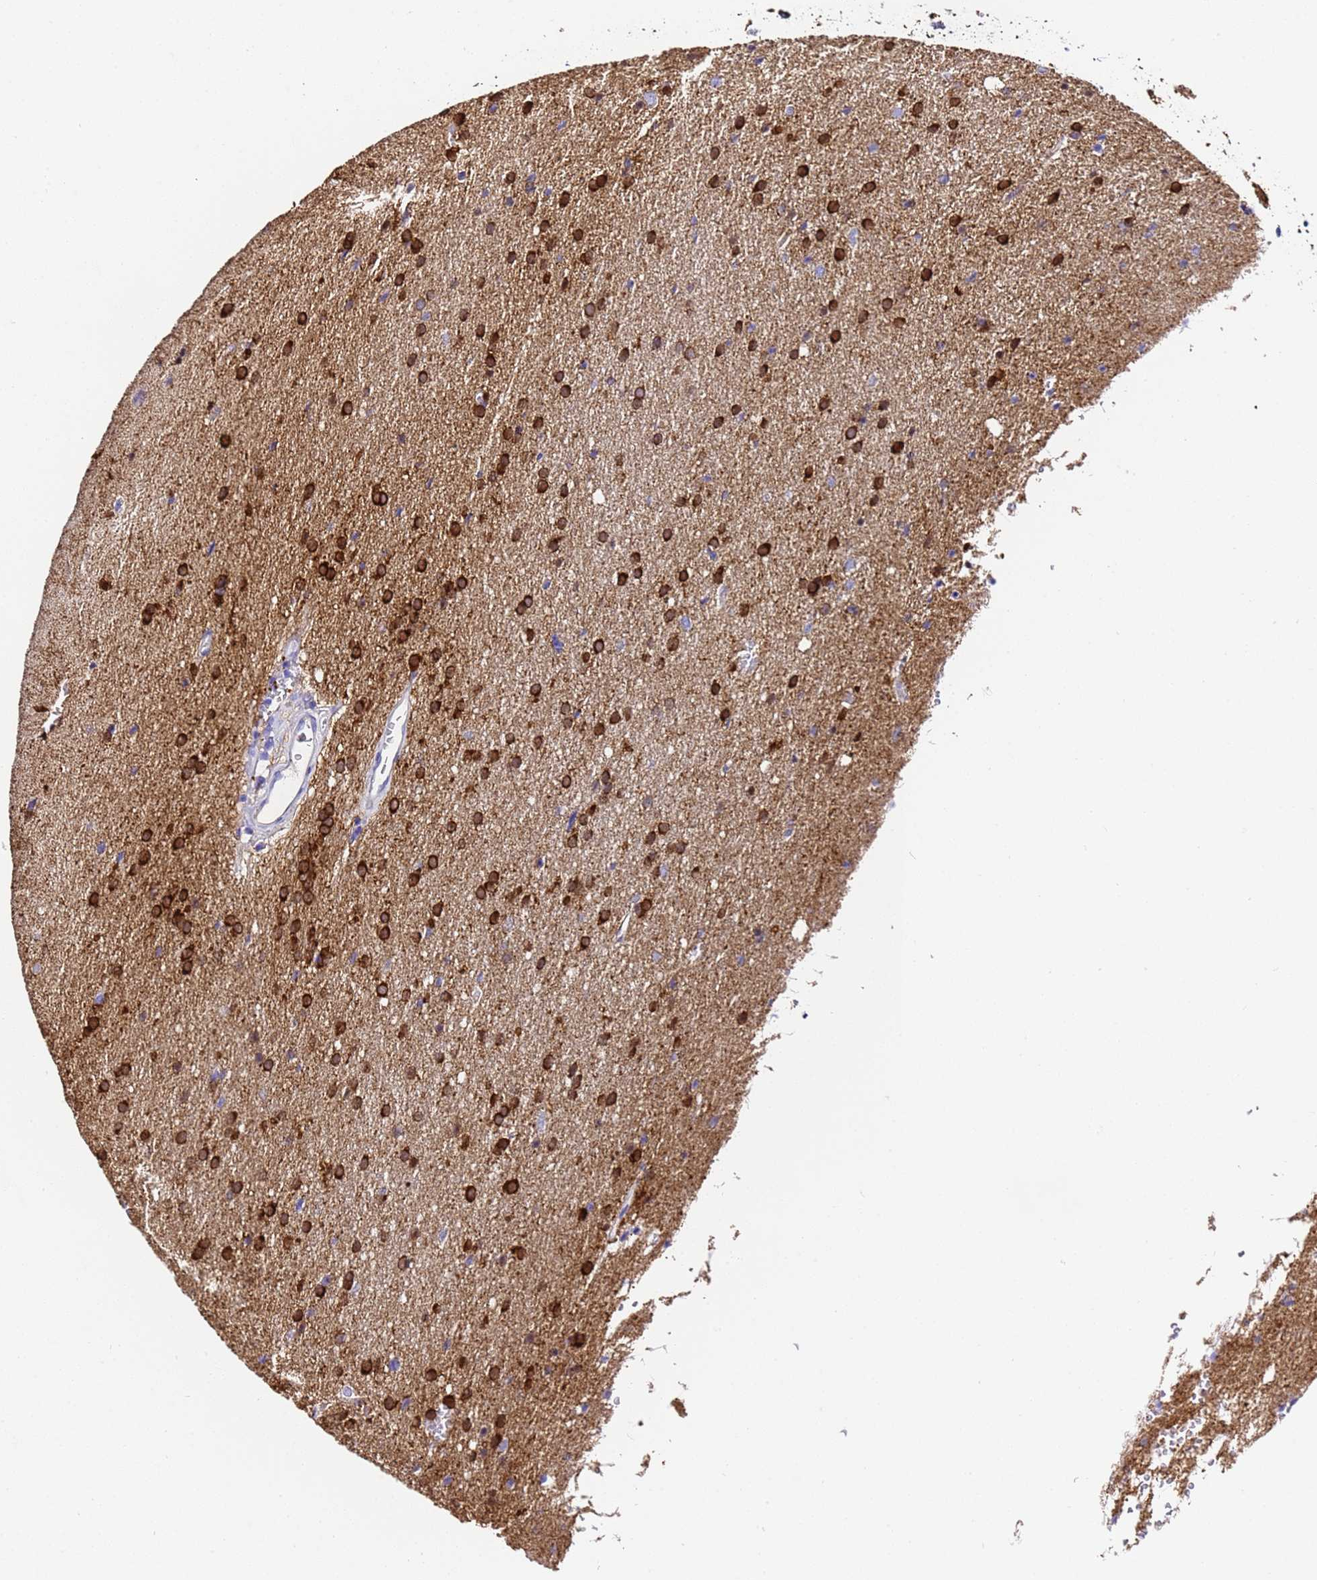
{"staining": {"intensity": "strong", "quantity": ">75%", "location": "cytoplasmic/membranous"}, "tissue": "glioma", "cell_type": "Tumor cells", "image_type": "cancer", "snomed": [{"axis": "morphology", "description": "Glioma, malignant, High grade"}, {"axis": "topography", "description": "Cerebral cortex"}], "caption": "Glioma stained with a protein marker shows strong staining in tumor cells.", "gene": "FTL", "patient": {"sex": "female", "age": 36}}